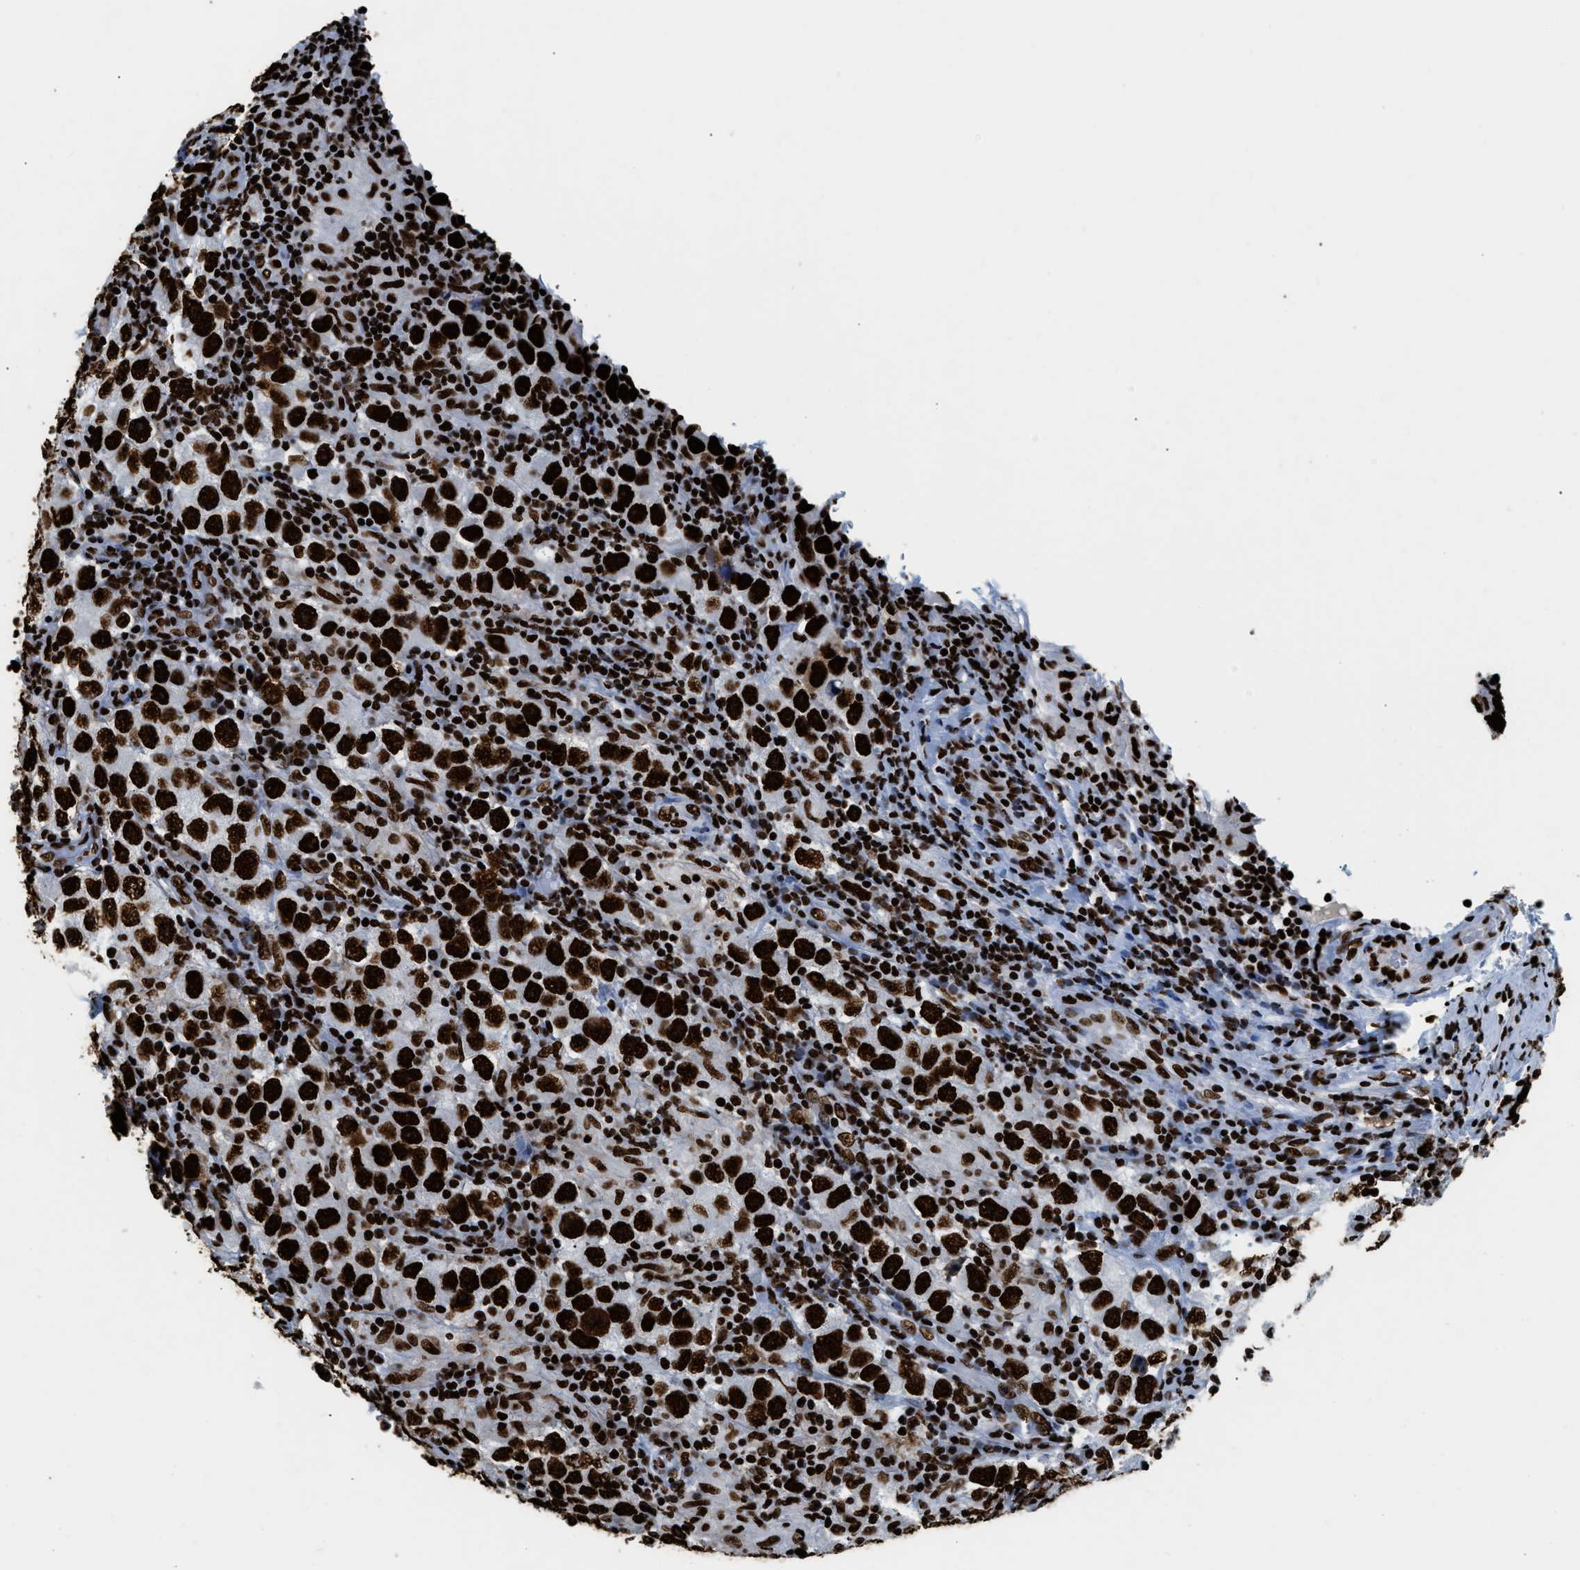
{"staining": {"intensity": "strong", "quantity": ">75%", "location": "nuclear"}, "tissue": "testis cancer", "cell_type": "Tumor cells", "image_type": "cancer", "snomed": [{"axis": "morphology", "description": "Carcinoma, Embryonal, NOS"}, {"axis": "topography", "description": "Testis"}], "caption": "The photomicrograph reveals staining of embryonal carcinoma (testis), revealing strong nuclear protein staining (brown color) within tumor cells. (DAB IHC, brown staining for protein, blue staining for nuclei).", "gene": "HNRNPM", "patient": {"sex": "male", "age": 21}}